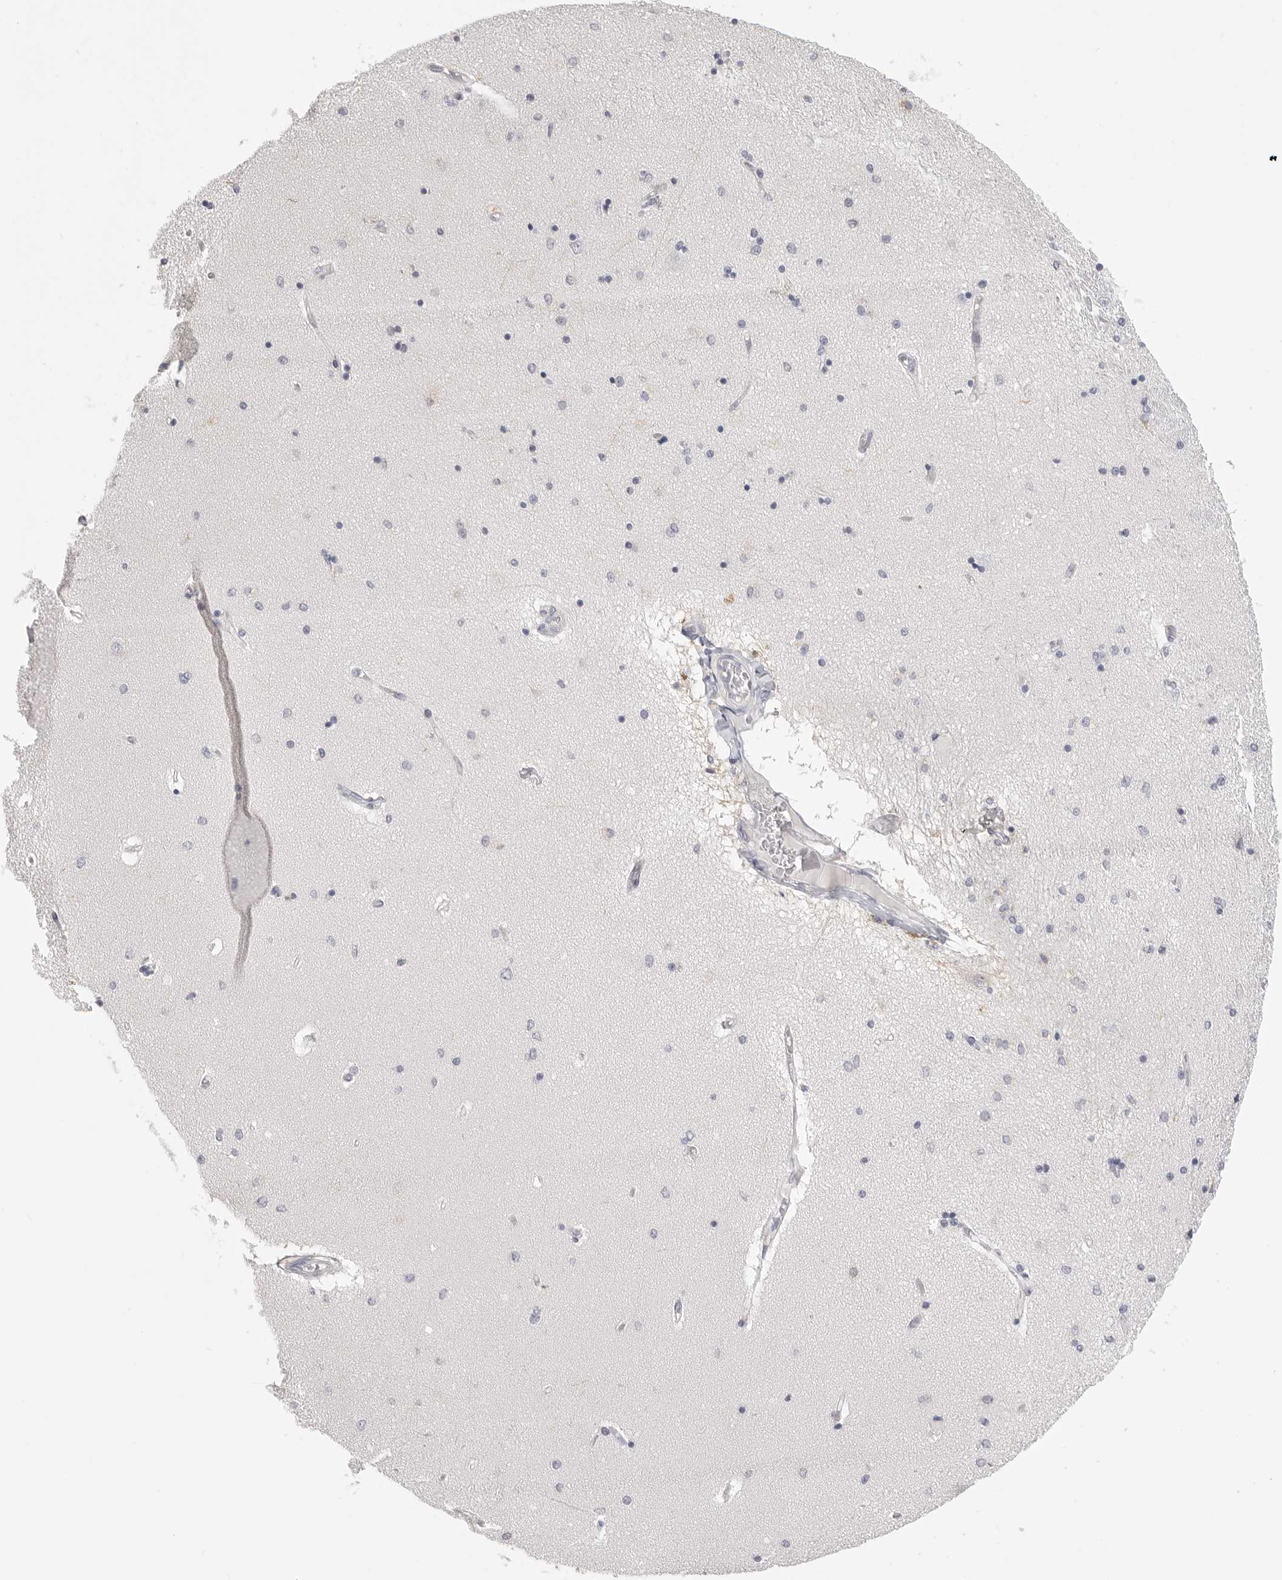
{"staining": {"intensity": "negative", "quantity": "none", "location": "none"}, "tissue": "hippocampus", "cell_type": "Glial cells", "image_type": "normal", "snomed": [{"axis": "morphology", "description": "Normal tissue, NOS"}, {"axis": "topography", "description": "Hippocampus"}], "caption": "Glial cells are negative for brown protein staining in benign hippocampus. (Brightfield microscopy of DAB immunohistochemistry at high magnification).", "gene": "HMGCS2", "patient": {"sex": "female", "age": 54}}